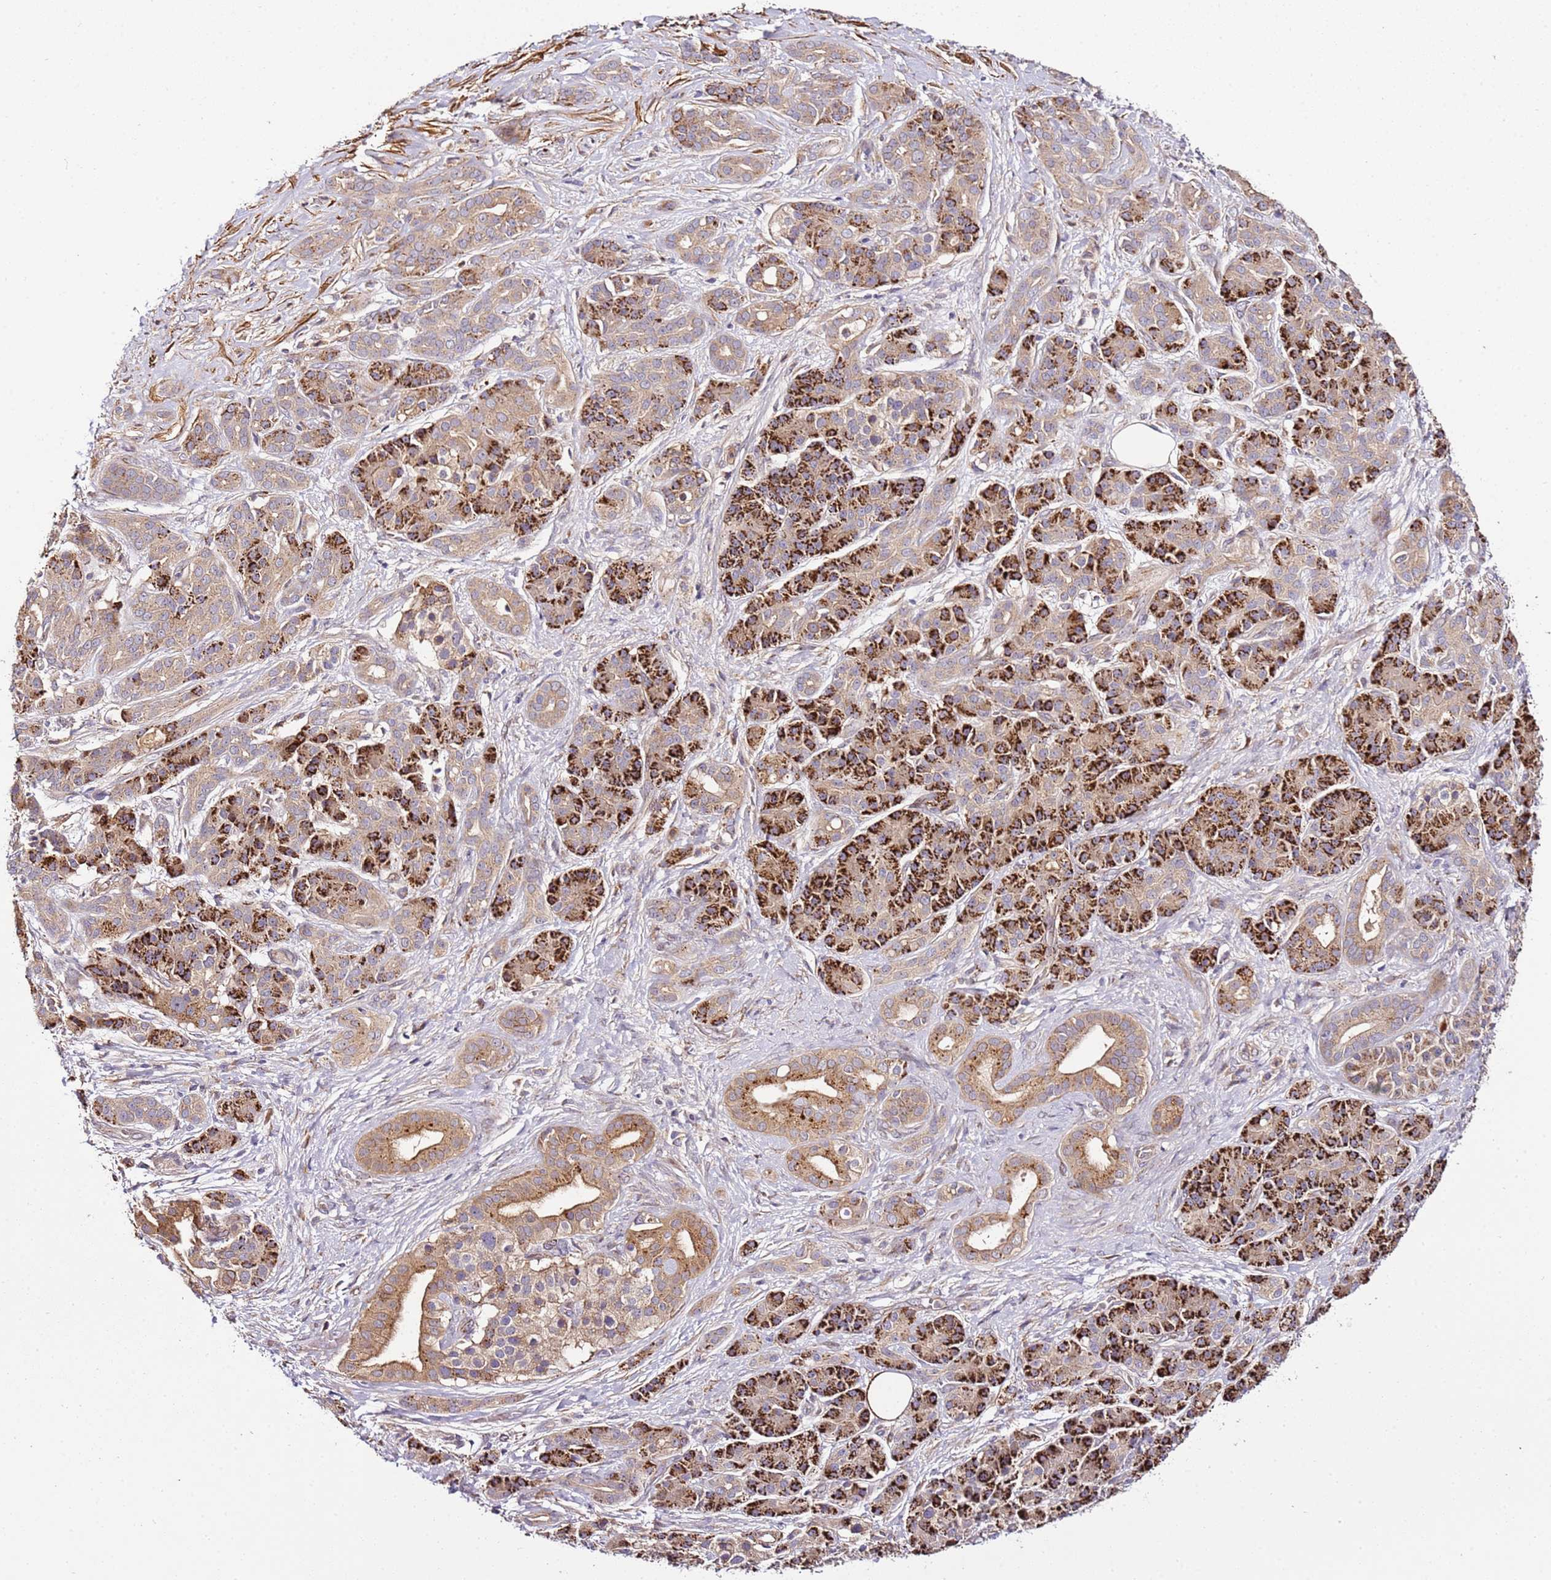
{"staining": {"intensity": "moderate", "quantity": ">75%", "location": "cytoplasmic/membranous"}, "tissue": "pancreatic cancer", "cell_type": "Tumor cells", "image_type": "cancer", "snomed": [{"axis": "morphology", "description": "Adenocarcinoma, NOS"}, {"axis": "topography", "description": "Pancreas"}], "caption": "Brown immunohistochemical staining in human pancreatic cancer (adenocarcinoma) demonstrates moderate cytoplasmic/membranous expression in approximately >75% of tumor cells. (DAB (3,3'-diaminobenzidine) IHC, brown staining for protein, blue staining for nuclei).", "gene": "PVRIG", "patient": {"sex": "male", "age": 57}}